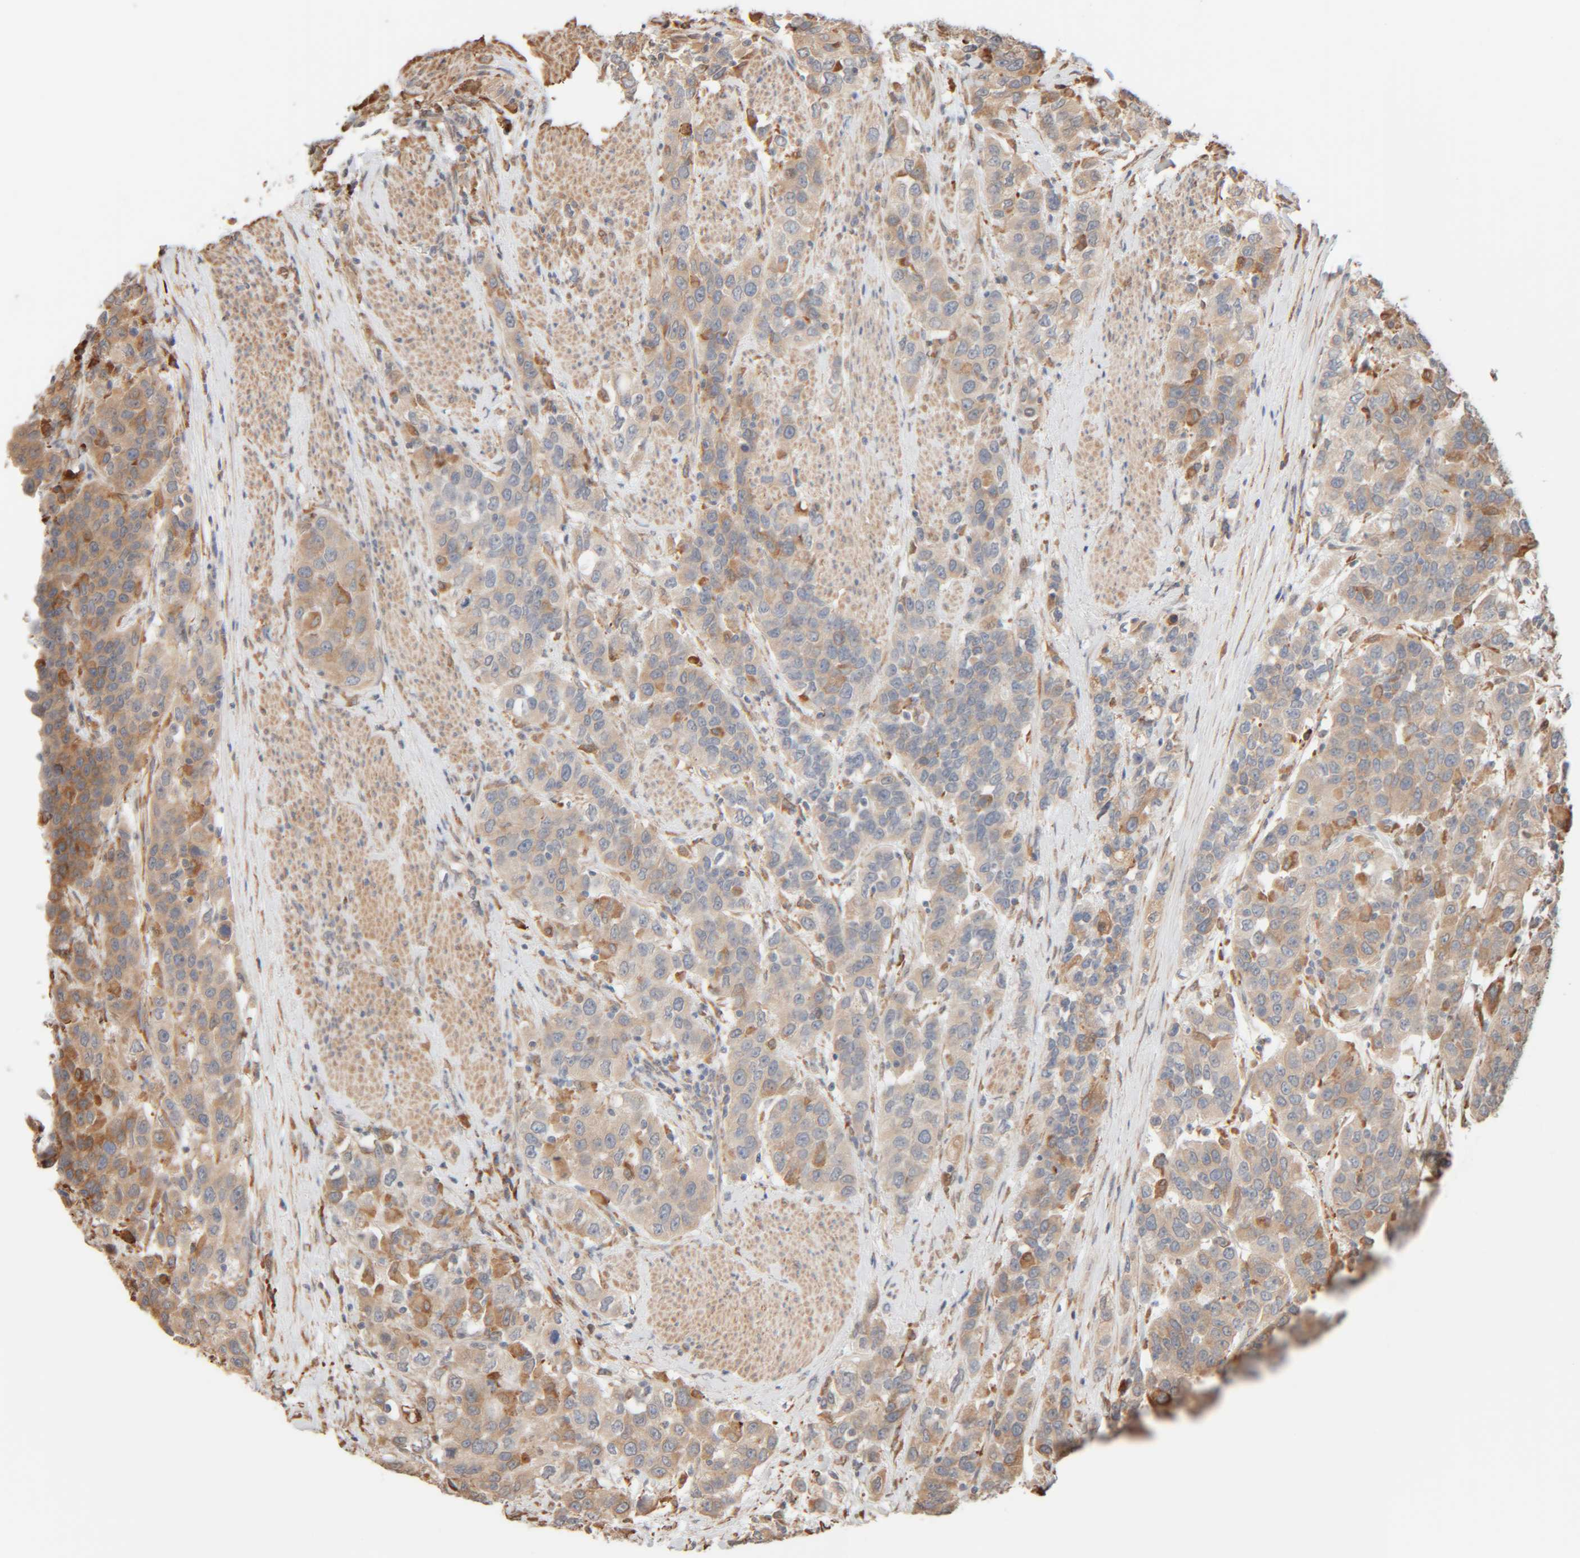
{"staining": {"intensity": "weak", "quantity": "25%-75%", "location": "cytoplasmic/membranous"}, "tissue": "urothelial cancer", "cell_type": "Tumor cells", "image_type": "cancer", "snomed": [{"axis": "morphology", "description": "Urothelial carcinoma, High grade"}, {"axis": "topography", "description": "Urinary bladder"}], "caption": "Immunohistochemistry (IHC) of human high-grade urothelial carcinoma demonstrates low levels of weak cytoplasmic/membranous expression in approximately 25%-75% of tumor cells.", "gene": "INTS1", "patient": {"sex": "female", "age": 80}}